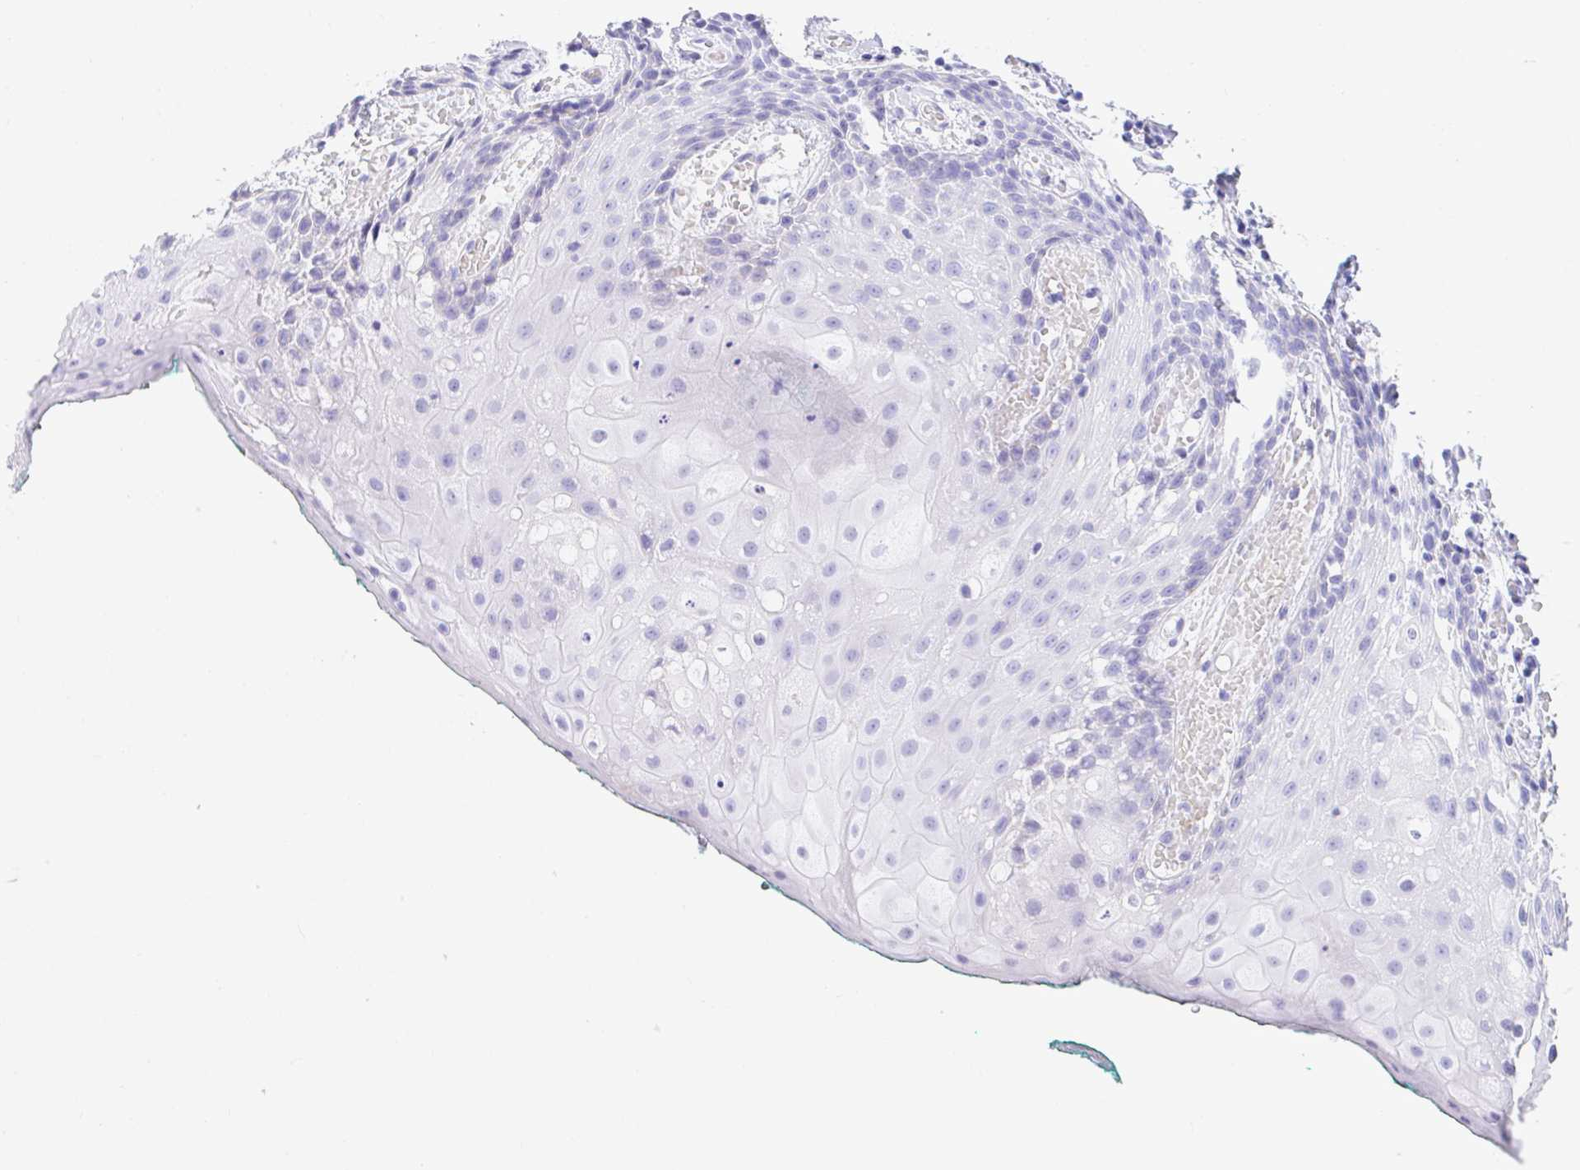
{"staining": {"intensity": "negative", "quantity": "none", "location": "none"}, "tissue": "oral mucosa", "cell_type": "Squamous epithelial cells", "image_type": "normal", "snomed": [{"axis": "morphology", "description": "Normal tissue, NOS"}, {"axis": "topography", "description": "Oral tissue"}, {"axis": "topography", "description": "Tounge, NOS"}], "caption": "This is an immunohistochemistry micrograph of normal human oral mucosa. There is no expression in squamous epithelial cells.", "gene": "SEL1L2", "patient": {"sex": "female", "age": 62}}